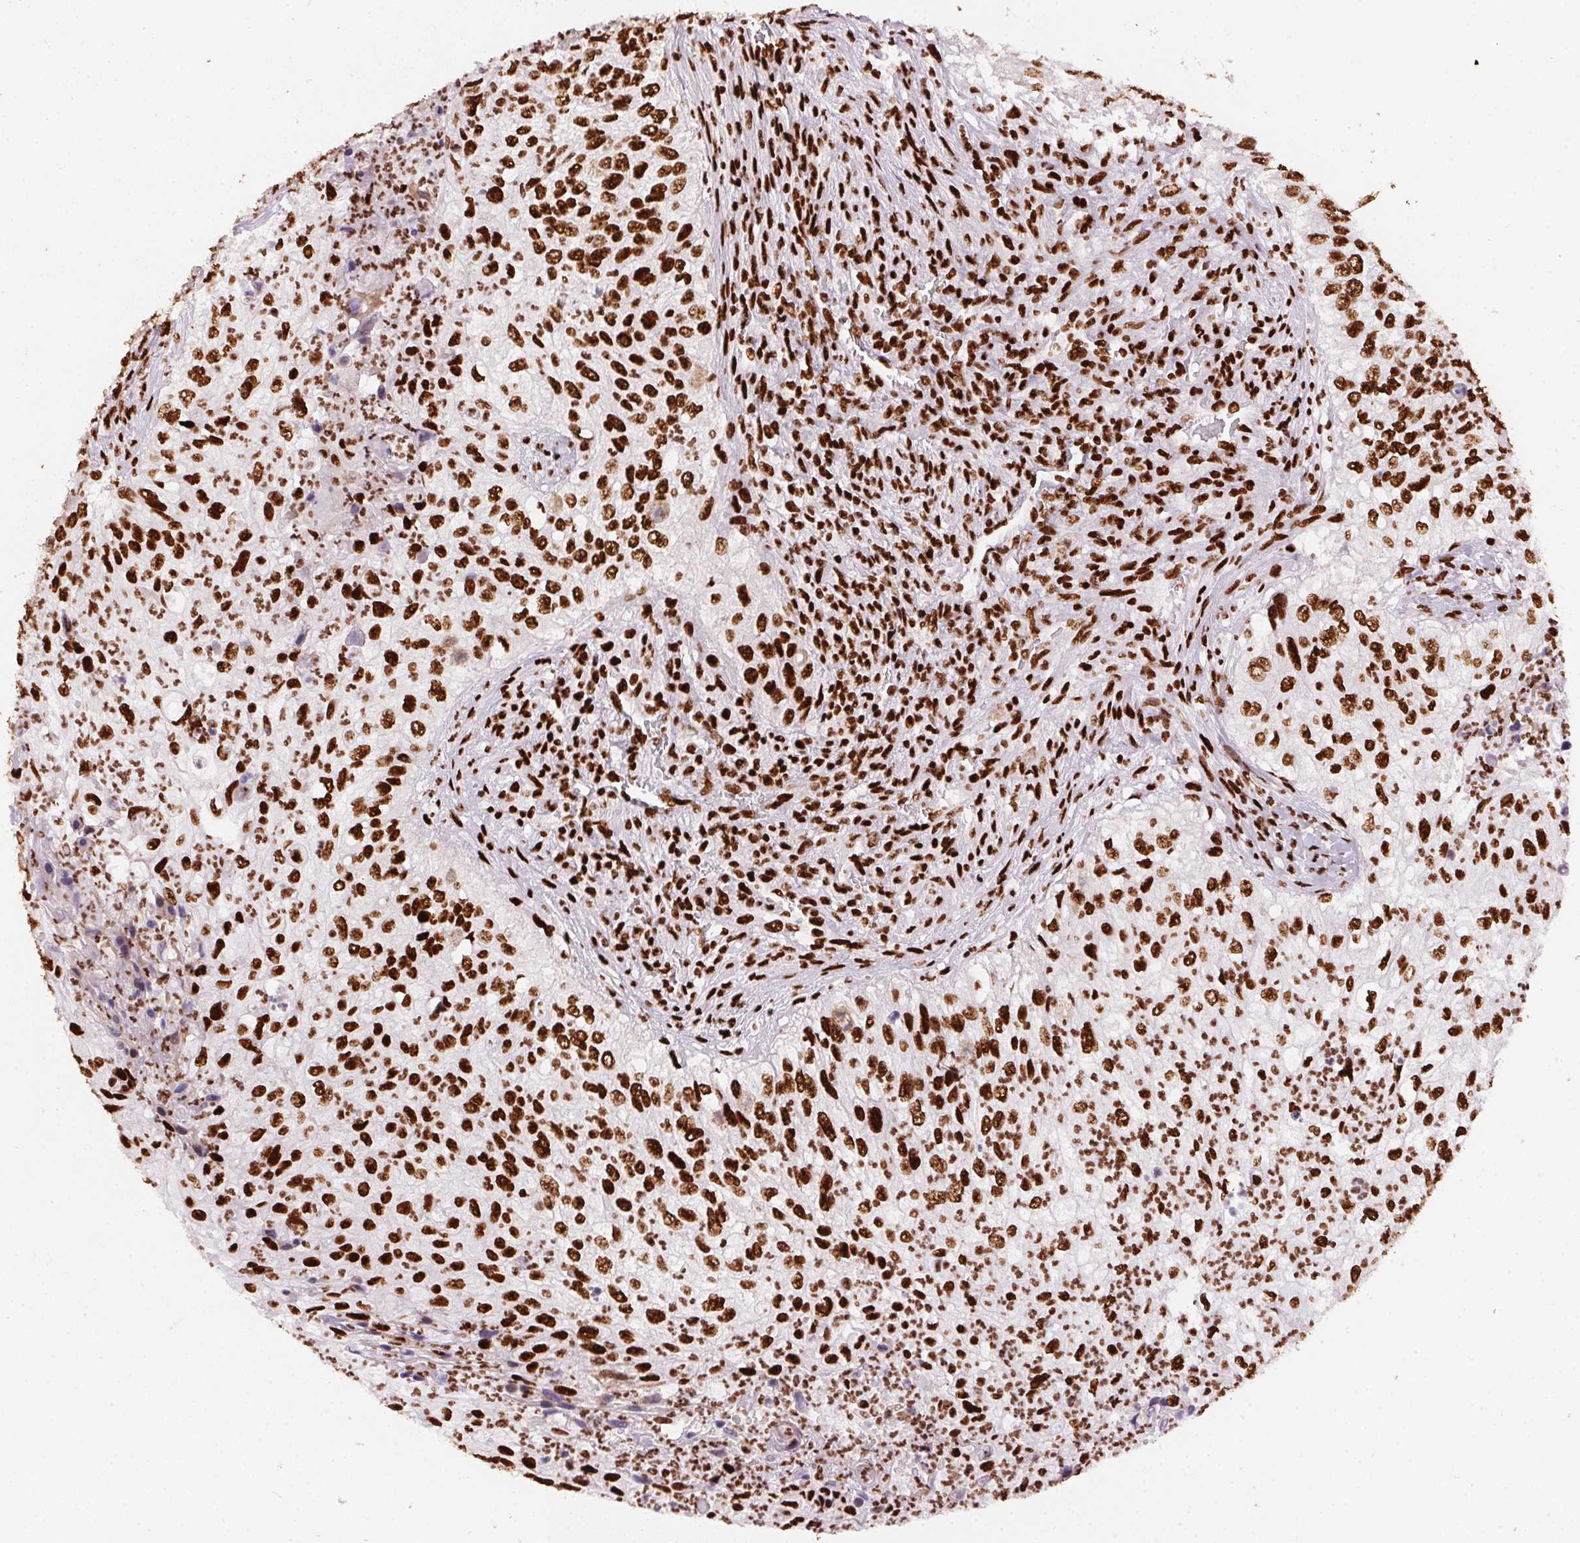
{"staining": {"intensity": "strong", "quantity": ">75%", "location": "nuclear"}, "tissue": "urothelial cancer", "cell_type": "Tumor cells", "image_type": "cancer", "snomed": [{"axis": "morphology", "description": "Urothelial carcinoma, High grade"}, {"axis": "topography", "description": "Urinary bladder"}], "caption": "Urothelial cancer stained with a protein marker shows strong staining in tumor cells.", "gene": "PAGE3", "patient": {"sex": "female", "age": 60}}